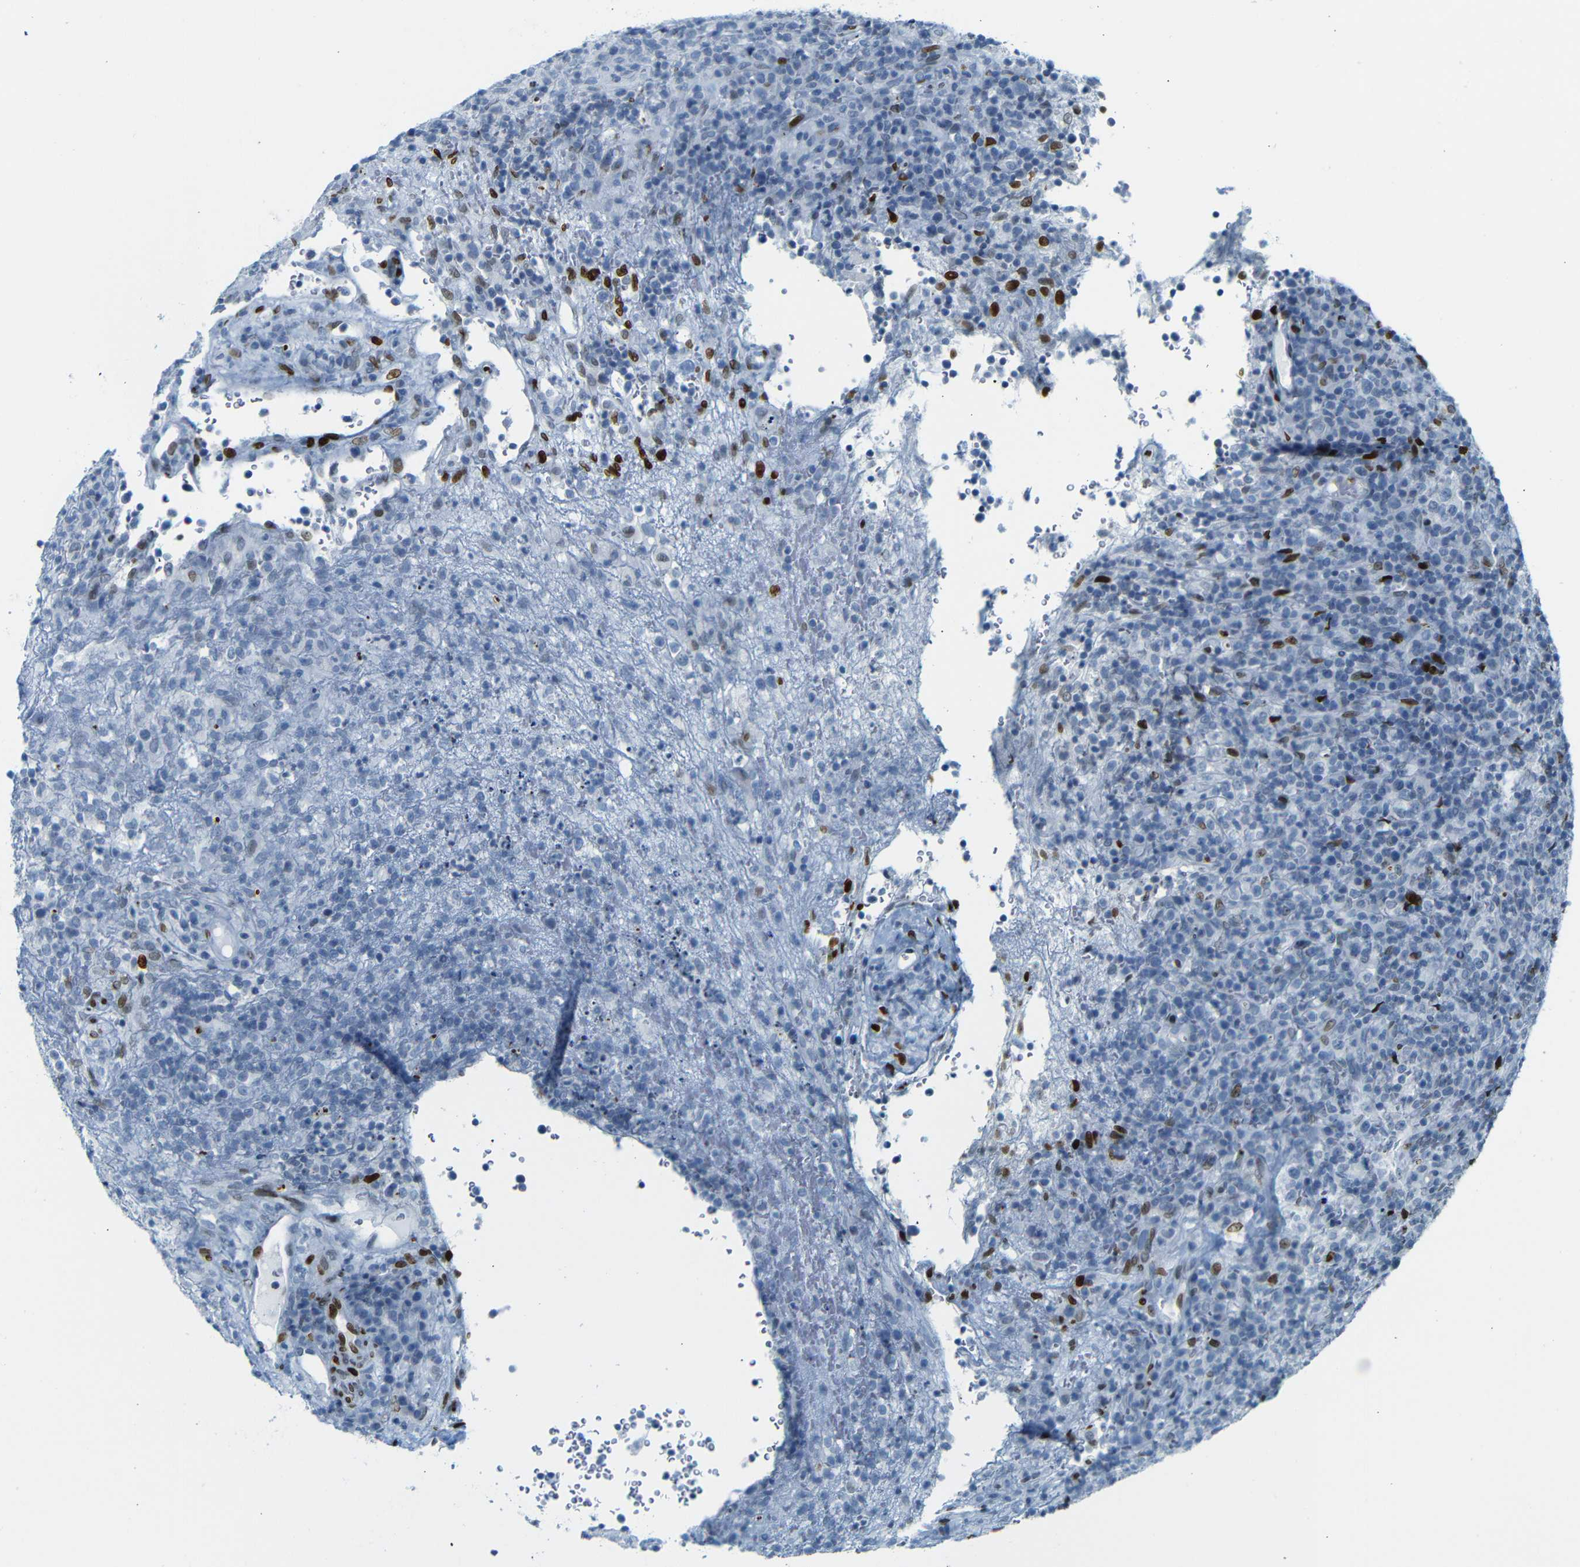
{"staining": {"intensity": "negative", "quantity": "none", "location": "none"}, "tissue": "lymphoma", "cell_type": "Tumor cells", "image_type": "cancer", "snomed": [{"axis": "morphology", "description": "Malignant lymphoma, non-Hodgkin's type, High grade"}, {"axis": "topography", "description": "Lymph node"}], "caption": "Protein analysis of lymphoma reveals no significant expression in tumor cells.", "gene": "NPIPB15", "patient": {"sex": "female", "age": 76}}